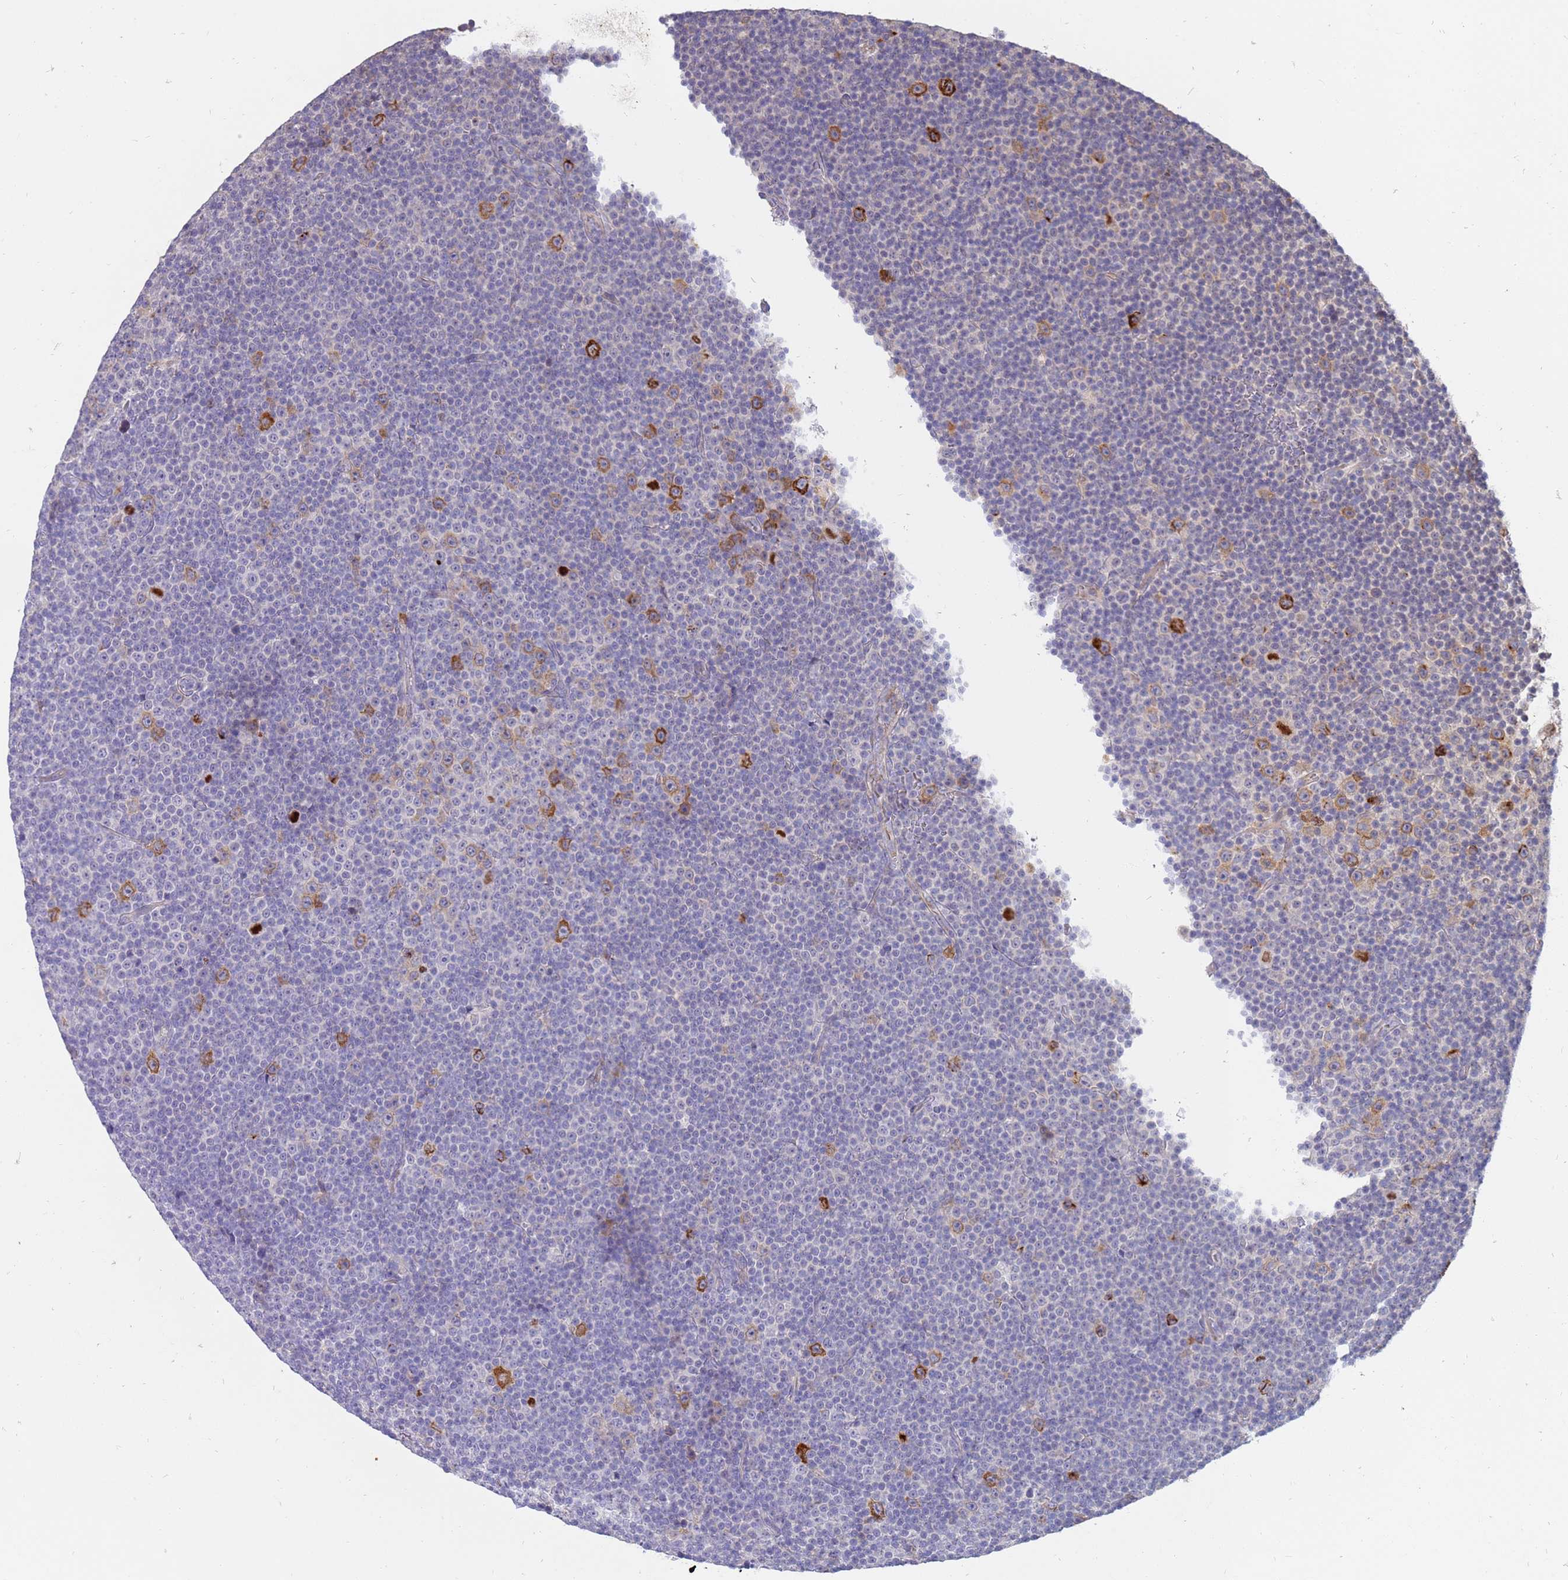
{"staining": {"intensity": "moderate", "quantity": "<25%", "location": "cytoplasmic/membranous"}, "tissue": "lymphoma", "cell_type": "Tumor cells", "image_type": "cancer", "snomed": [{"axis": "morphology", "description": "Malignant lymphoma, non-Hodgkin's type, Low grade"}, {"axis": "topography", "description": "Lymph node"}], "caption": "A brown stain labels moderate cytoplasmic/membranous positivity of a protein in human malignant lymphoma, non-Hodgkin's type (low-grade) tumor cells.", "gene": "NMUR2", "patient": {"sex": "female", "age": 67}}